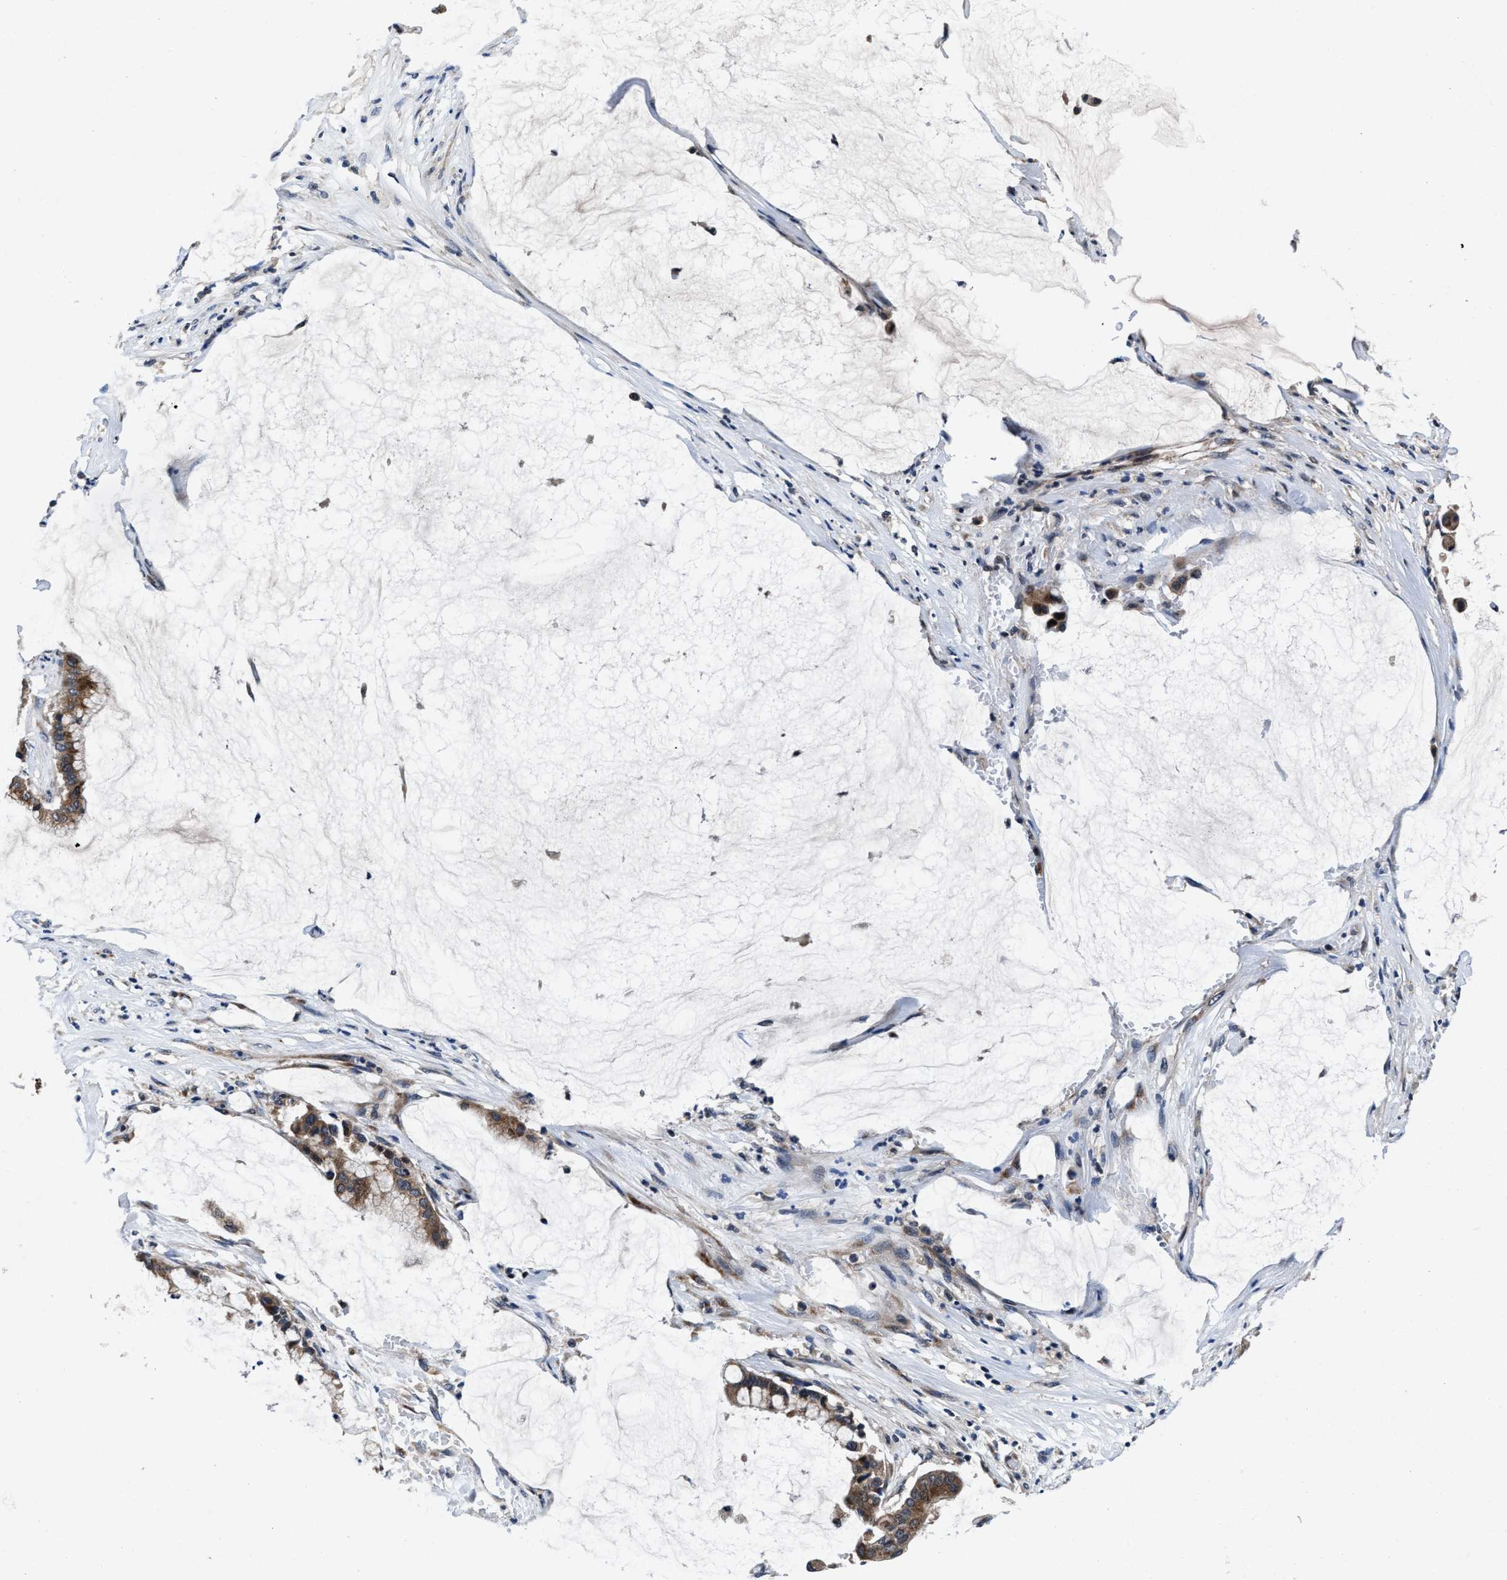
{"staining": {"intensity": "moderate", "quantity": ">75%", "location": "cytoplasmic/membranous"}, "tissue": "pancreatic cancer", "cell_type": "Tumor cells", "image_type": "cancer", "snomed": [{"axis": "morphology", "description": "Adenocarcinoma, NOS"}, {"axis": "topography", "description": "Pancreas"}], "caption": "Pancreatic cancer (adenocarcinoma) was stained to show a protein in brown. There is medium levels of moderate cytoplasmic/membranous positivity in approximately >75% of tumor cells. The staining is performed using DAB brown chromogen to label protein expression. The nuclei are counter-stained blue using hematoxylin.", "gene": "TMEM53", "patient": {"sex": "male", "age": 41}}